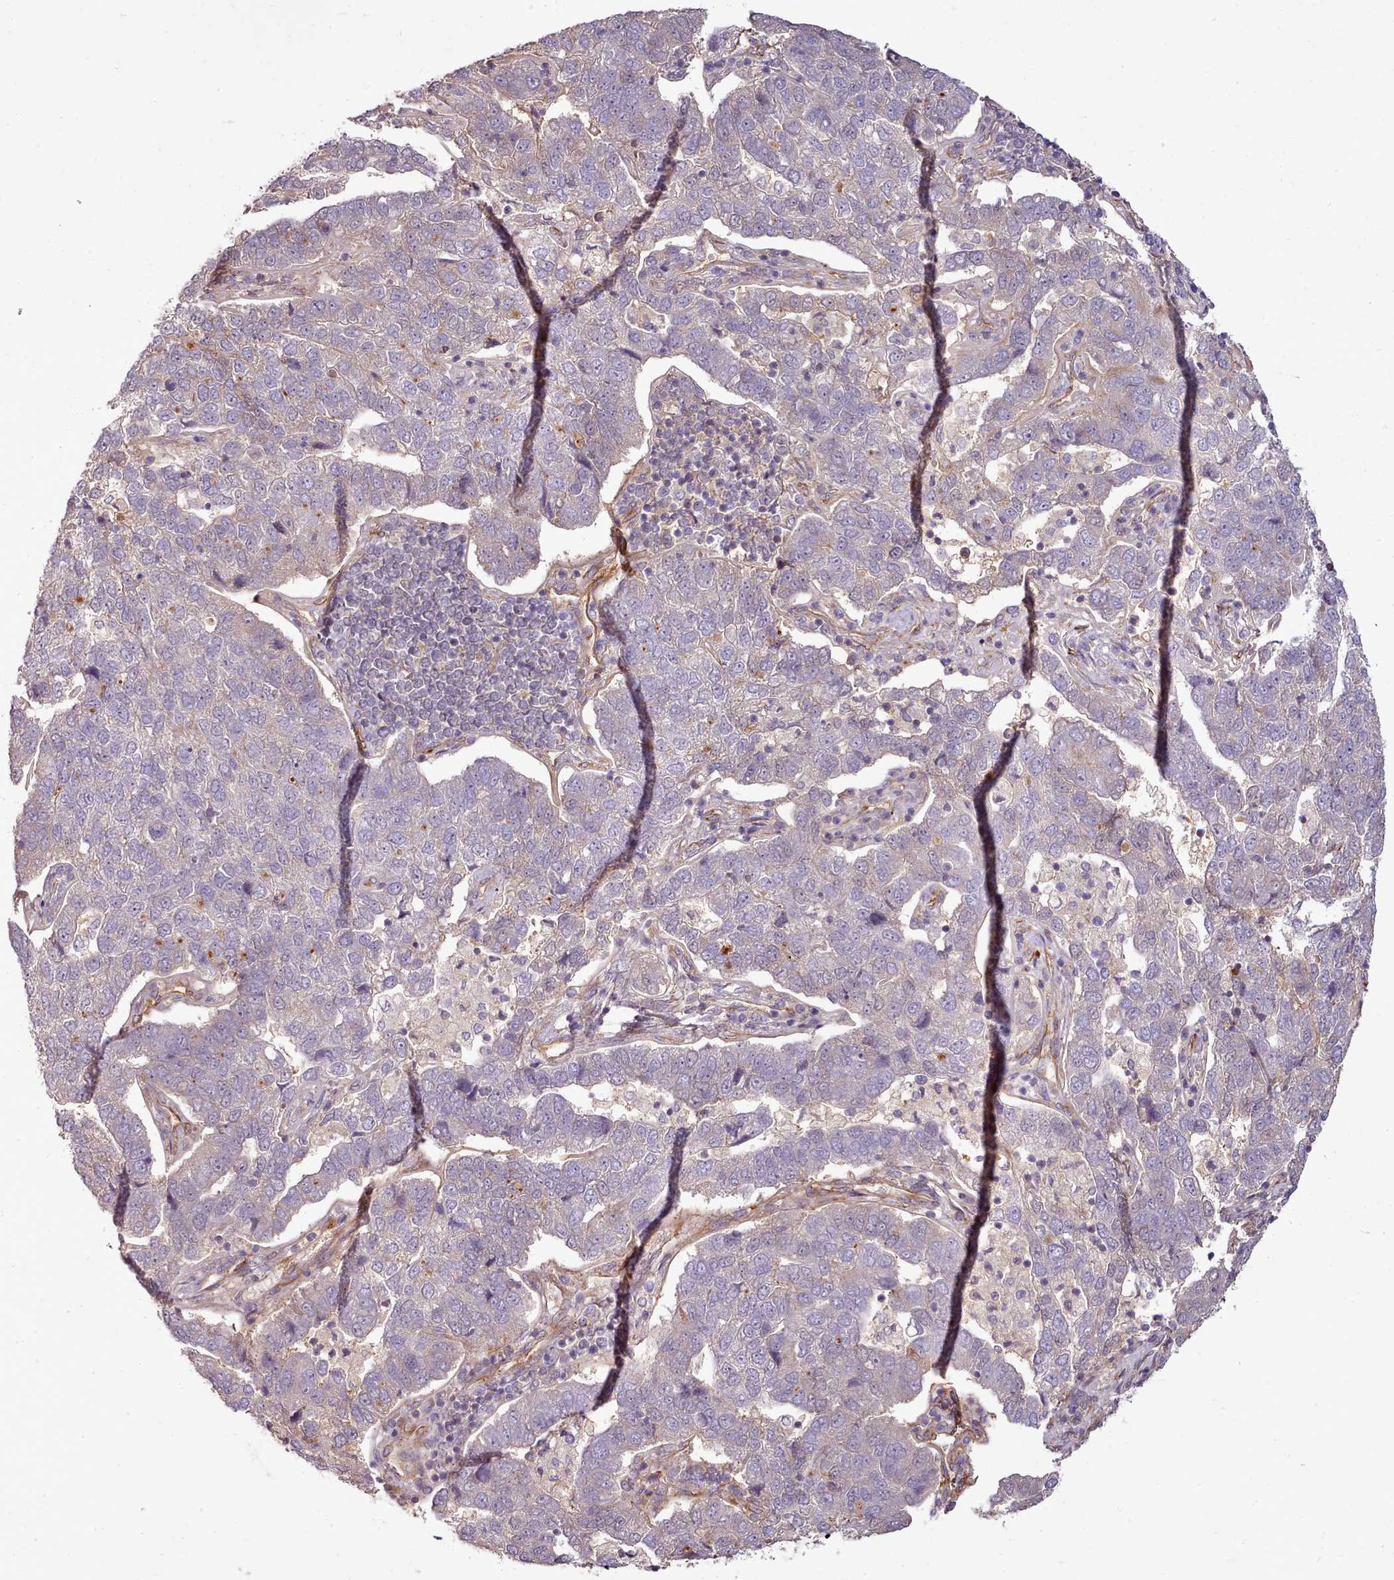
{"staining": {"intensity": "negative", "quantity": "none", "location": "none"}, "tissue": "pancreatic cancer", "cell_type": "Tumor cells", "image_type": "cancer", "snomed": [{"axis": "morphology", "description": "Adenocarcinoma, NOS"}, {"axis": "topography", "description": "Pancreas"}], "caption": "Immunohistochemistry (IHC) histopathology image of neoplastic tissue: human adenocarcinoma (pancreatic) stained with DAB shows no significant protein staining in tumor cells.", "gene": "C1QTNF5", "patient": {"sex": "female", "age": 61}}